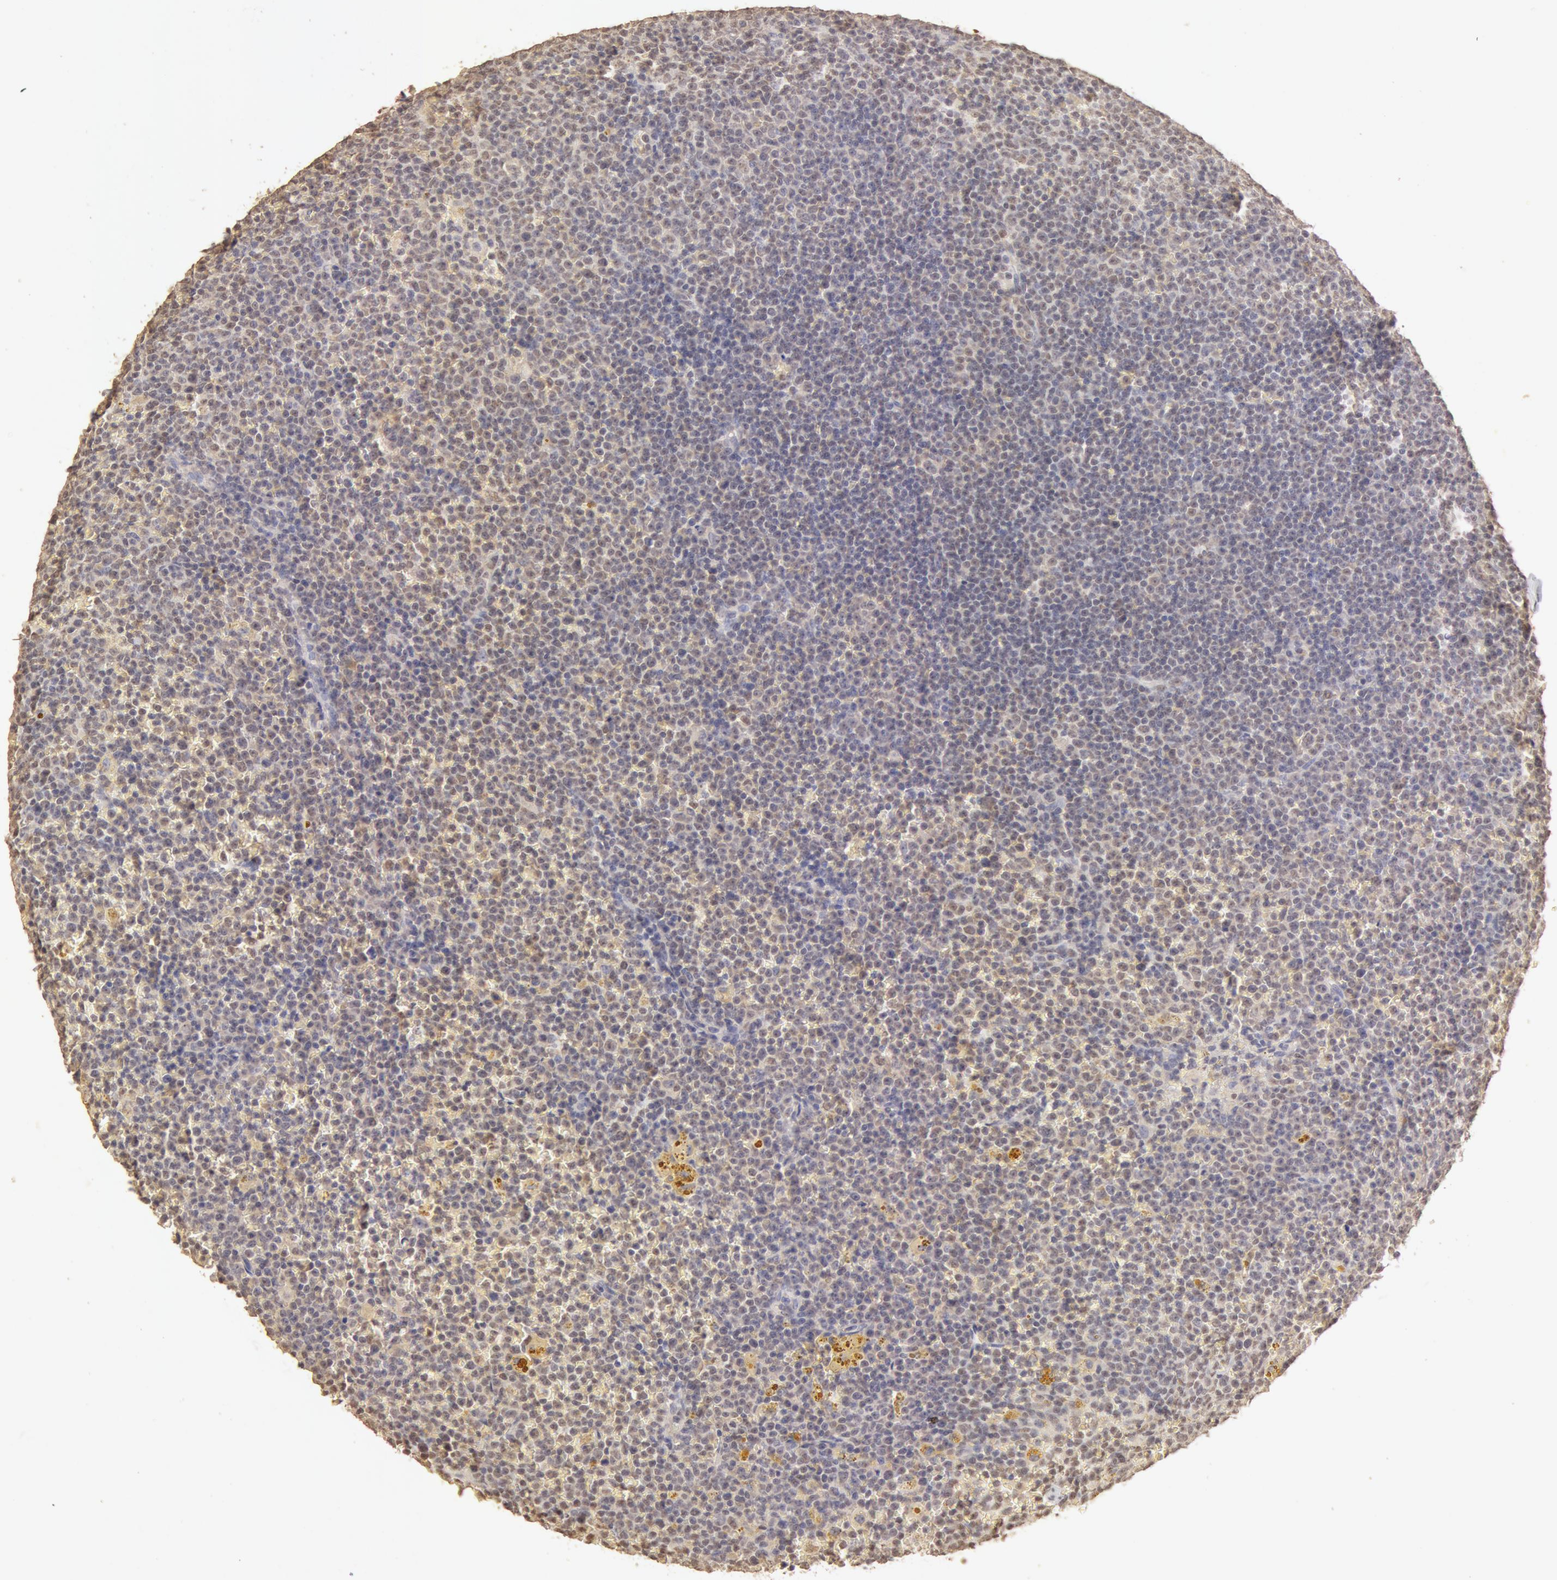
{"staining": {"intensity": "weak", "quantity": "25%-75%", "location": "cytoplasmic/membranous,nuclear"}, "tissue": "lymphoma", "cell_type": "Tumor cells", "image_type": "cancer", "snomed": [{"axis": "morphology", "description": "Malignant lymphoma, non-Hodgkin's type, Low grade"}, {"axis": "topography", "description": "Lymph node"}], "caption": "Immunohistochemical staining of human malignant lymphoma, non-Hodgkin's type (low-grade) demonstrates low levels of weak cytoplasmic/membranous and nuclear protein staining in approximately 25%-75% of tumor cells.", "gene": "SNRNP70", "patient": {"sex": "male", "age": 50}}